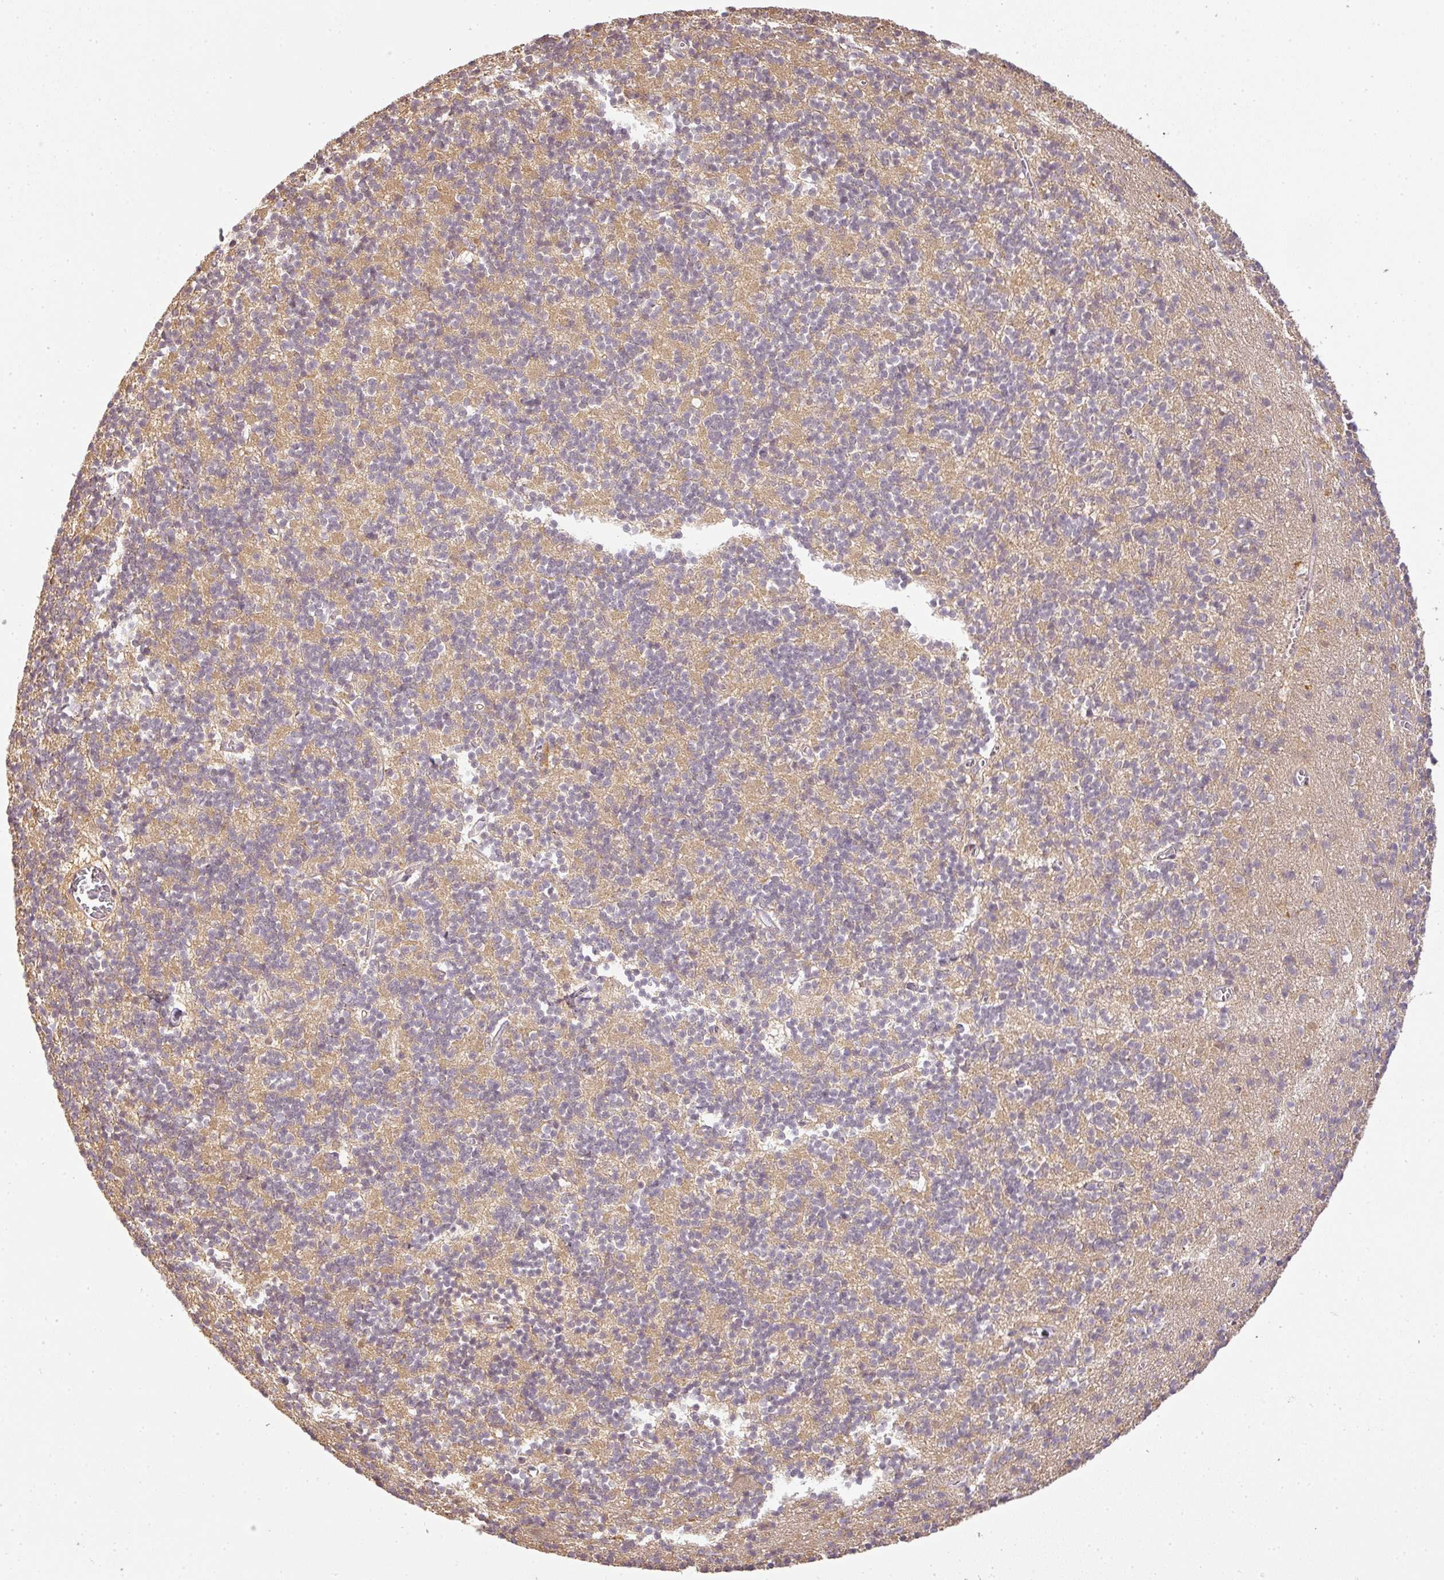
{"staining": {"intensity": "weak", "quantity": "25%-75%", "location": "cytoplasmic/membranous"}, "tissue": "cerebellum", "cell_type": "Cells in granular layer", "image_type": "normal", "snomed": [{"axis": "morphology", "description": "Normal tissue, NOS"}, {"axis": "topography", "description": "Cerebellum"}], "caption": "A brown stain labels weak cytoplasmic/membranous positivity of a protein in cells in granular layer of benign cerebellum. The protein is stained brown, and the nuclei are stained in blue (DAB (3,3'-diaminobenzidine) IHC with brightfield microscopy, high magnification).", "gene": "TCL1B", "patient": {"sex": "male", "age": 54}}